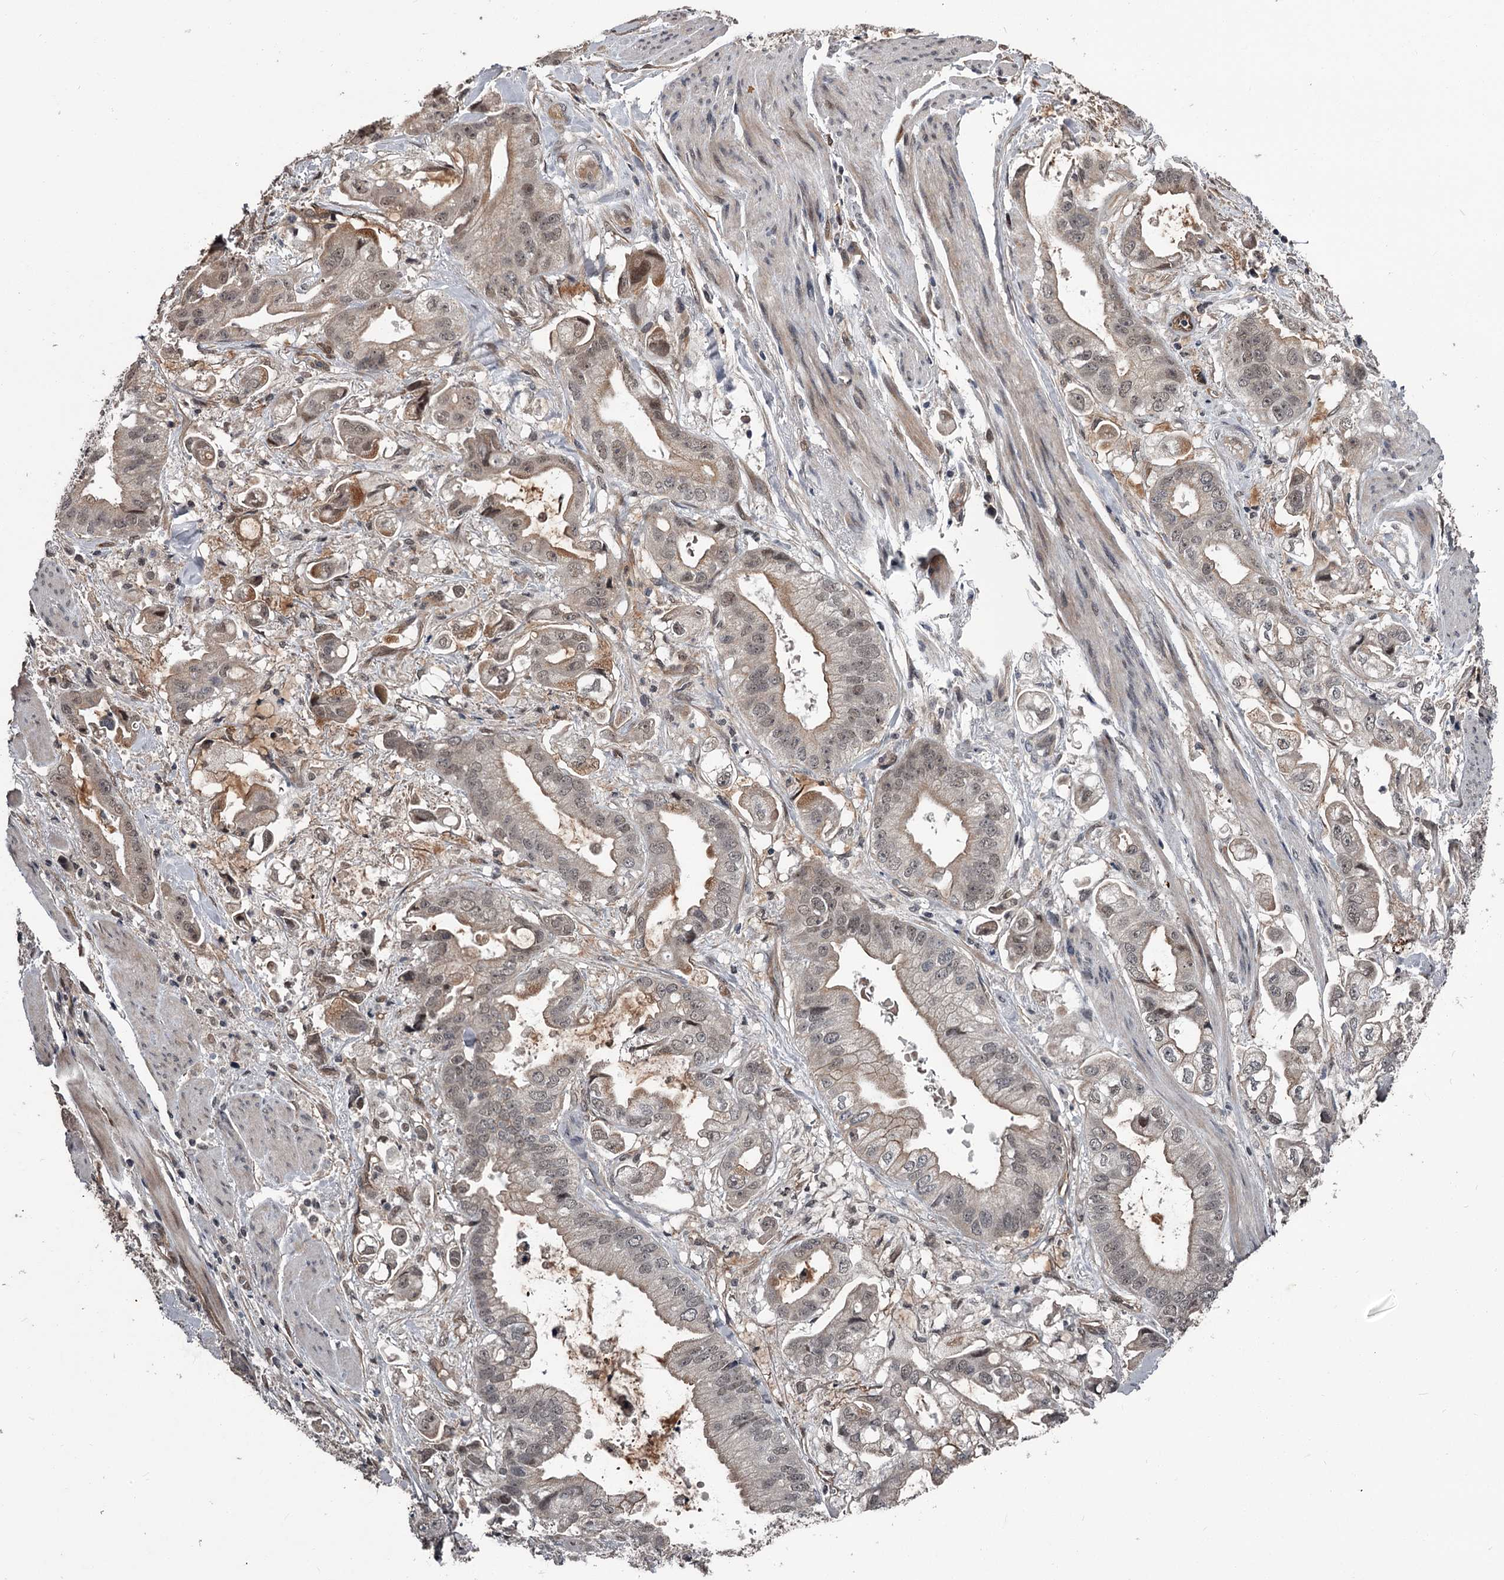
{"staining": {"intensity": "weak", "quantity": "<25%", "location": "cytoplasmic/membranous,nuclear"}, "tissue": "stomach cancer", "cell_type": "Tumor cells", "image_type": "cancer", "snomed": [{"axis": "morphology", "description": "Adenocarcinoma, NOS"}, {"axis": "topography", "description": "Stomach"}], "caption": "DAB immunohistochemical staining of stomach cancer reveals no significant positivity in tumor cells.", "gene": "CDC42EP2", "patient": {"sex": "male", "age": 62}}